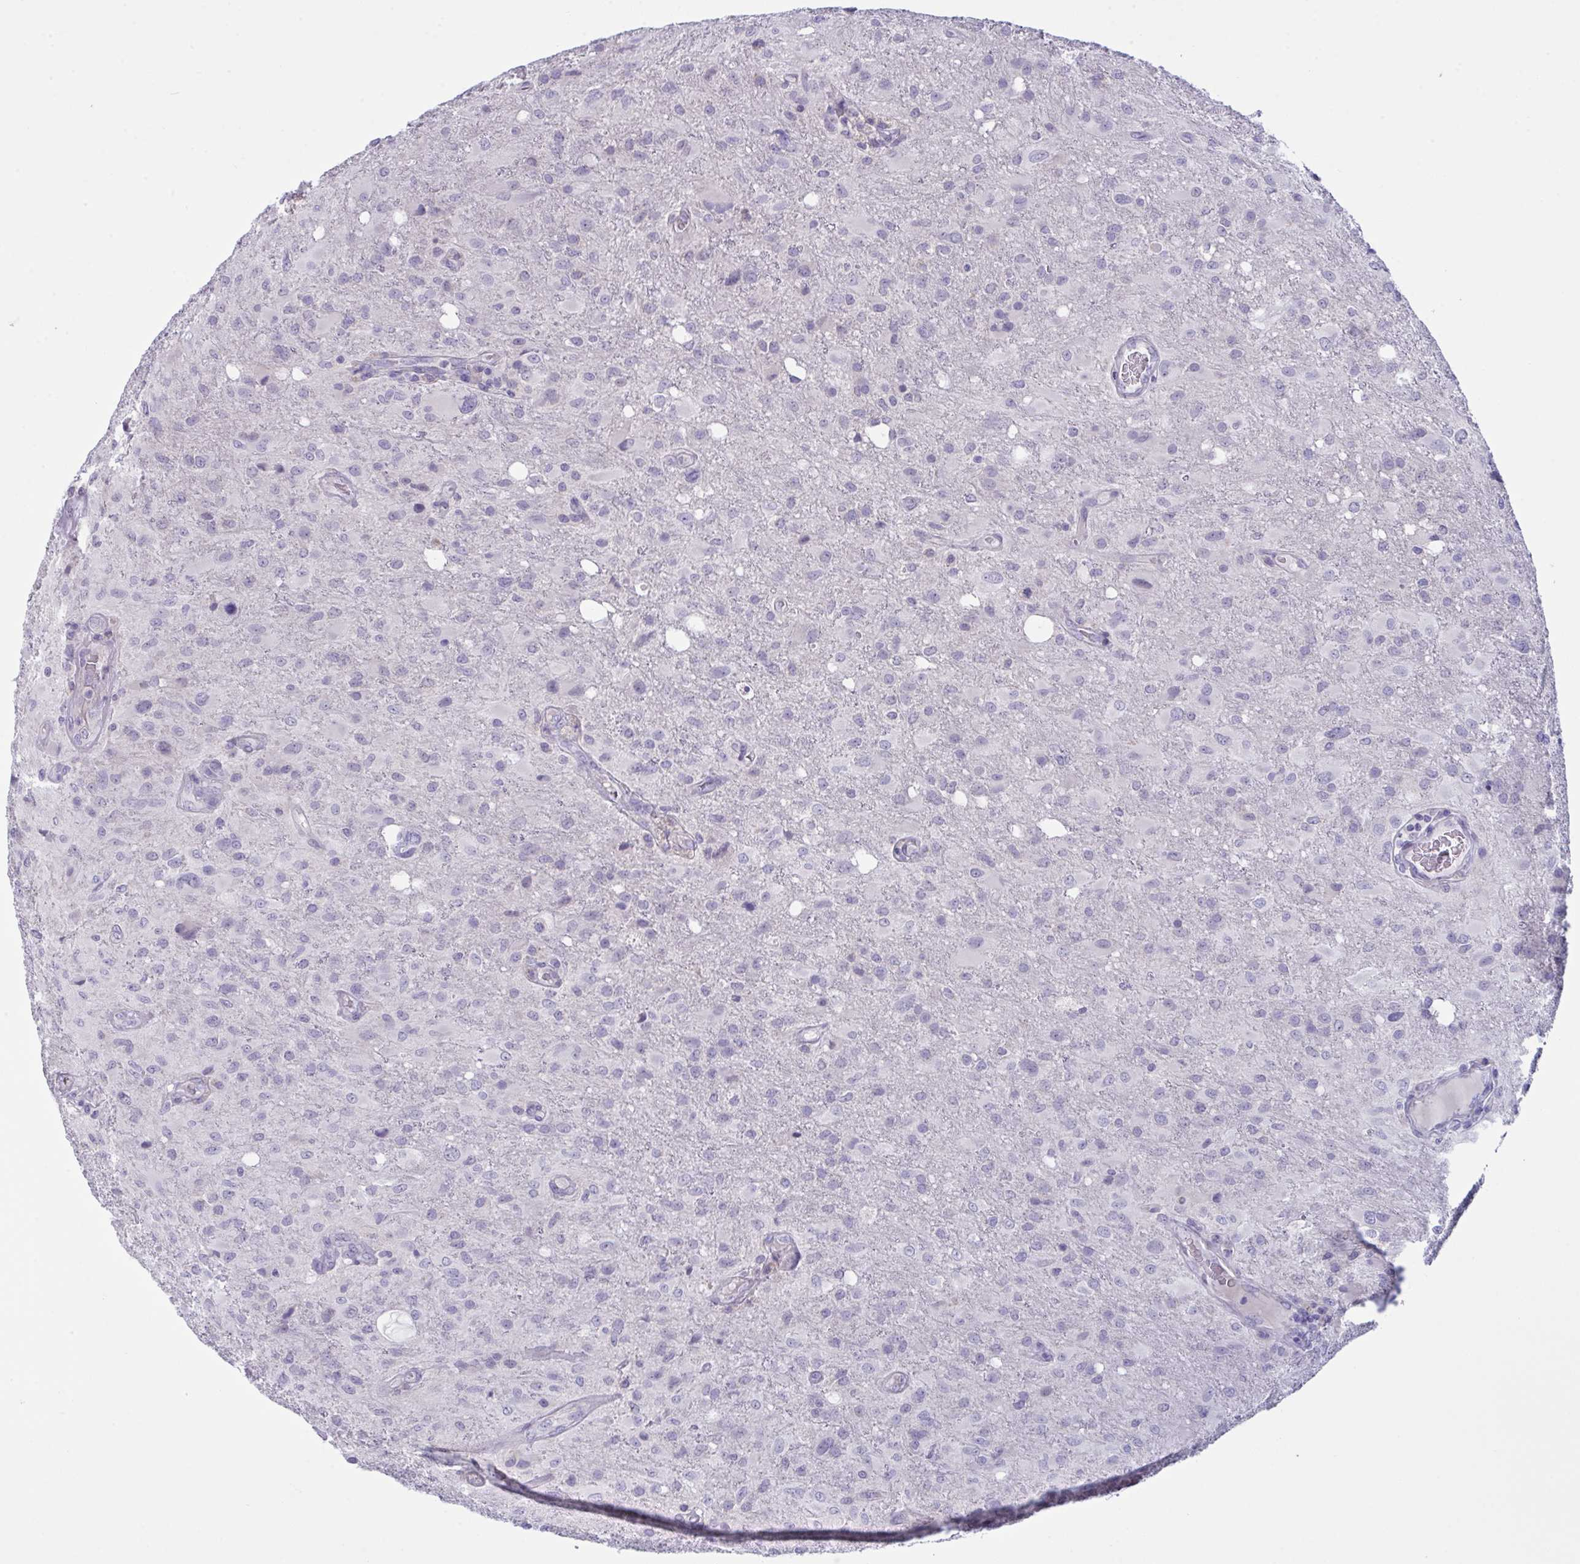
{"staining": {"intensity": "negative", "quantity": "none", "location": "none"}, "tissue": "glioma", "cell_type": "Tumor cells", "image_type": "cancer", "snomed": [{"axis": "morphology", "description": "Glioma, malignant, High grade"}, {"axis": "topography", "description": "Brain"}], "caption": "IHC image of malignant high-grade glioma stained for a protein (brown), which exhibits no expression in tumor cells.", "gene": "TENT5D", "patient": {"sex": "male", "age": 53}}